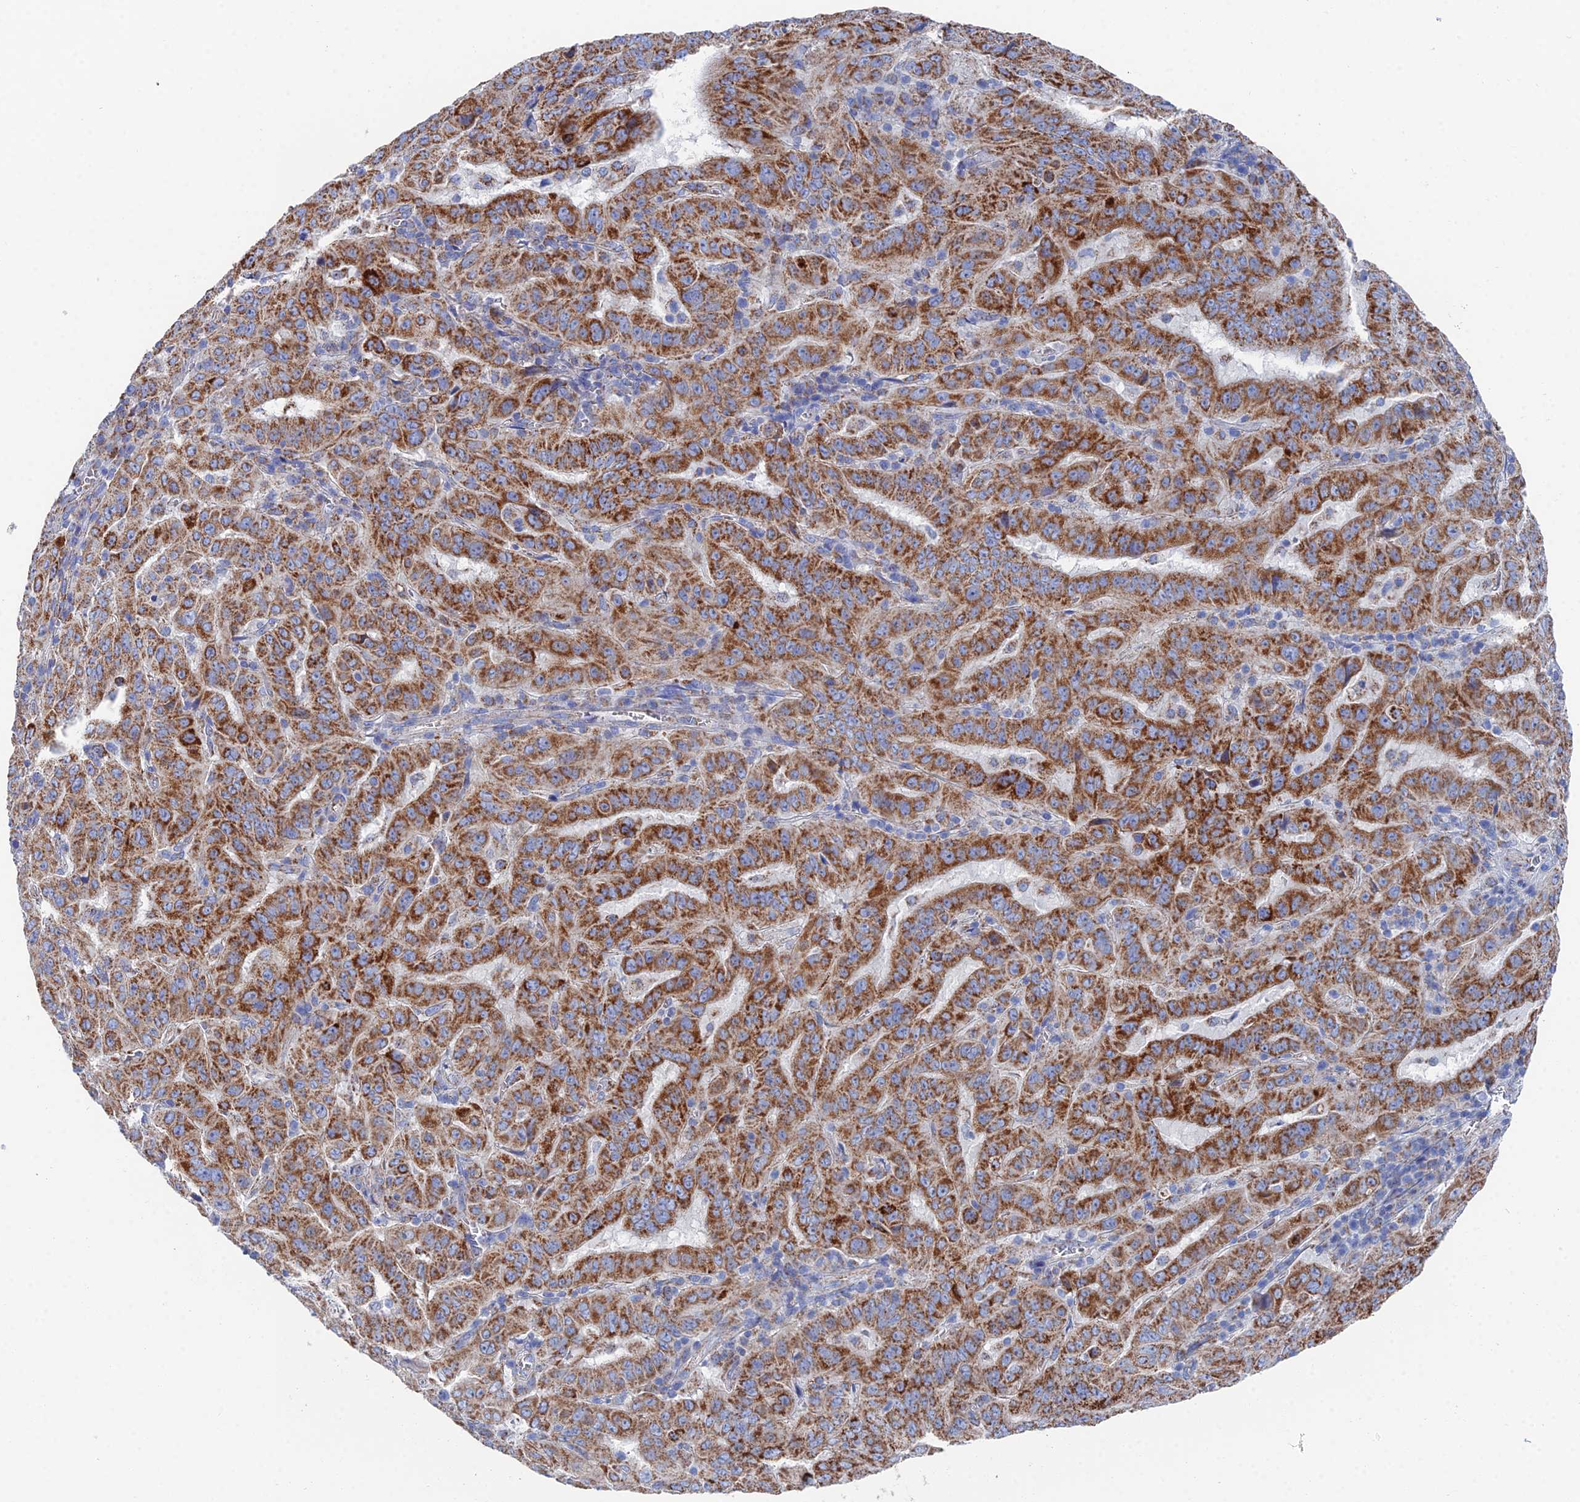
{"staining": {"intensity": "strong", "quantity": ">75%", "location": "cytoplasmic/membranous"}, "tissue": "pancreatic cancer", "cell_type": "Tumor cells", "image_type": "cancer", "snomed": [{"axis": "morphology", "description": "Adenocarcinoma, NOS"}, {"axis": "topography", "description": "Pancreas"}], "caption": "Immunohistochemistry of pancreatic cancer demonstrates high levels of strong cytoplasmic/membranous staining in approximately >75% of tumor cells.", "gene": "IFT80", "patient": {"sex": "male", "age": 63}}